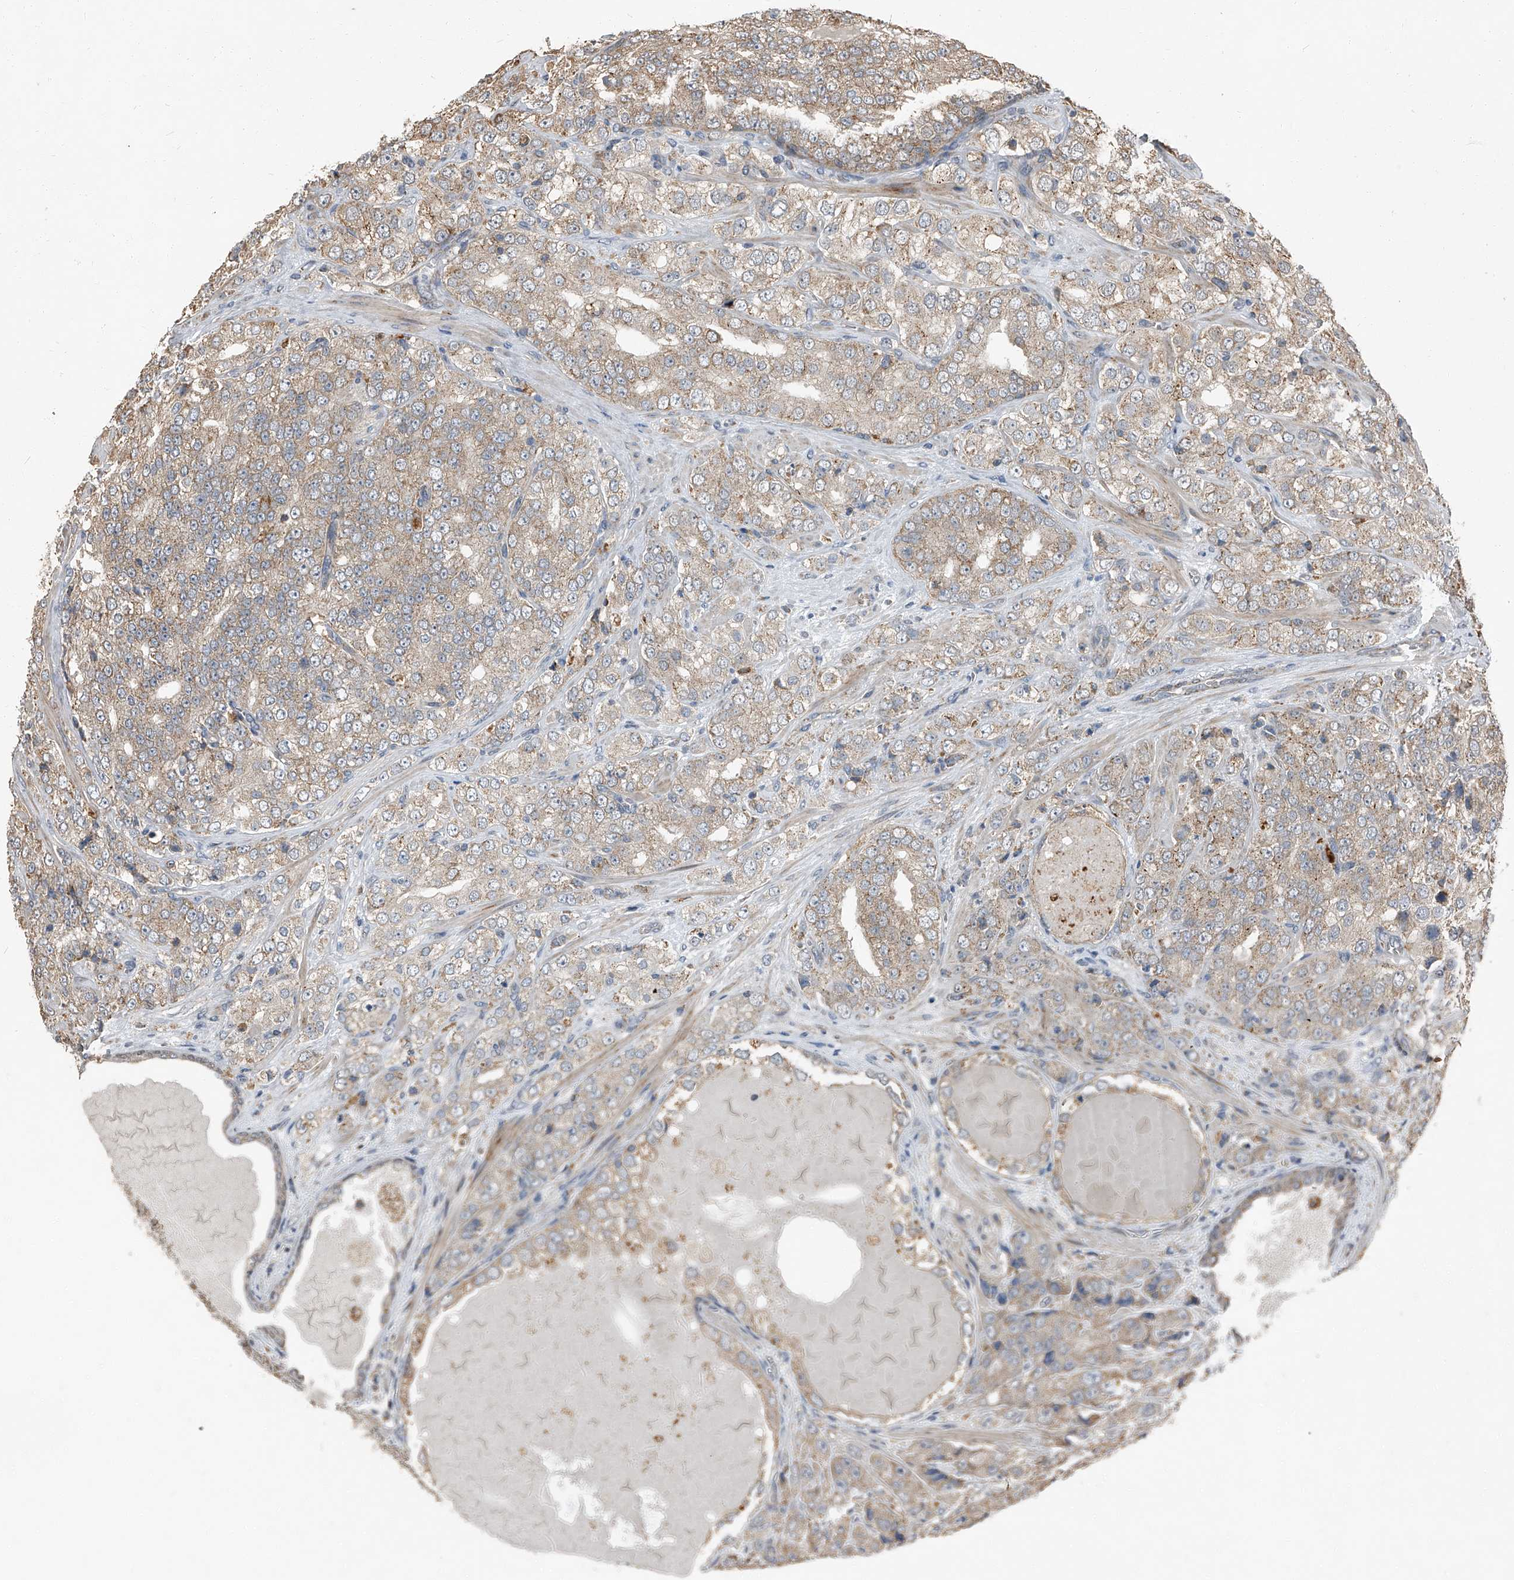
{"staining": {"intensity": "moderate", "quantity": ">75%", "location": "cytoplasmic/membranous"}, "tissue": "prostate cancer", "cell_type": "Tumor cells", "image_type": "cancer", "snomed": [{"axis": "morphology", "description": "Adenocarcinoma, High grade"}, {"axis": "topography", "description": "Prostate"}], "caption": "High-grade adenocarcinoma (prostate) stained with a protein marker displays moderate staining in tumor cells.", "gene": "CHRNA7", "patient": {"sex": "male", "age": 58}}